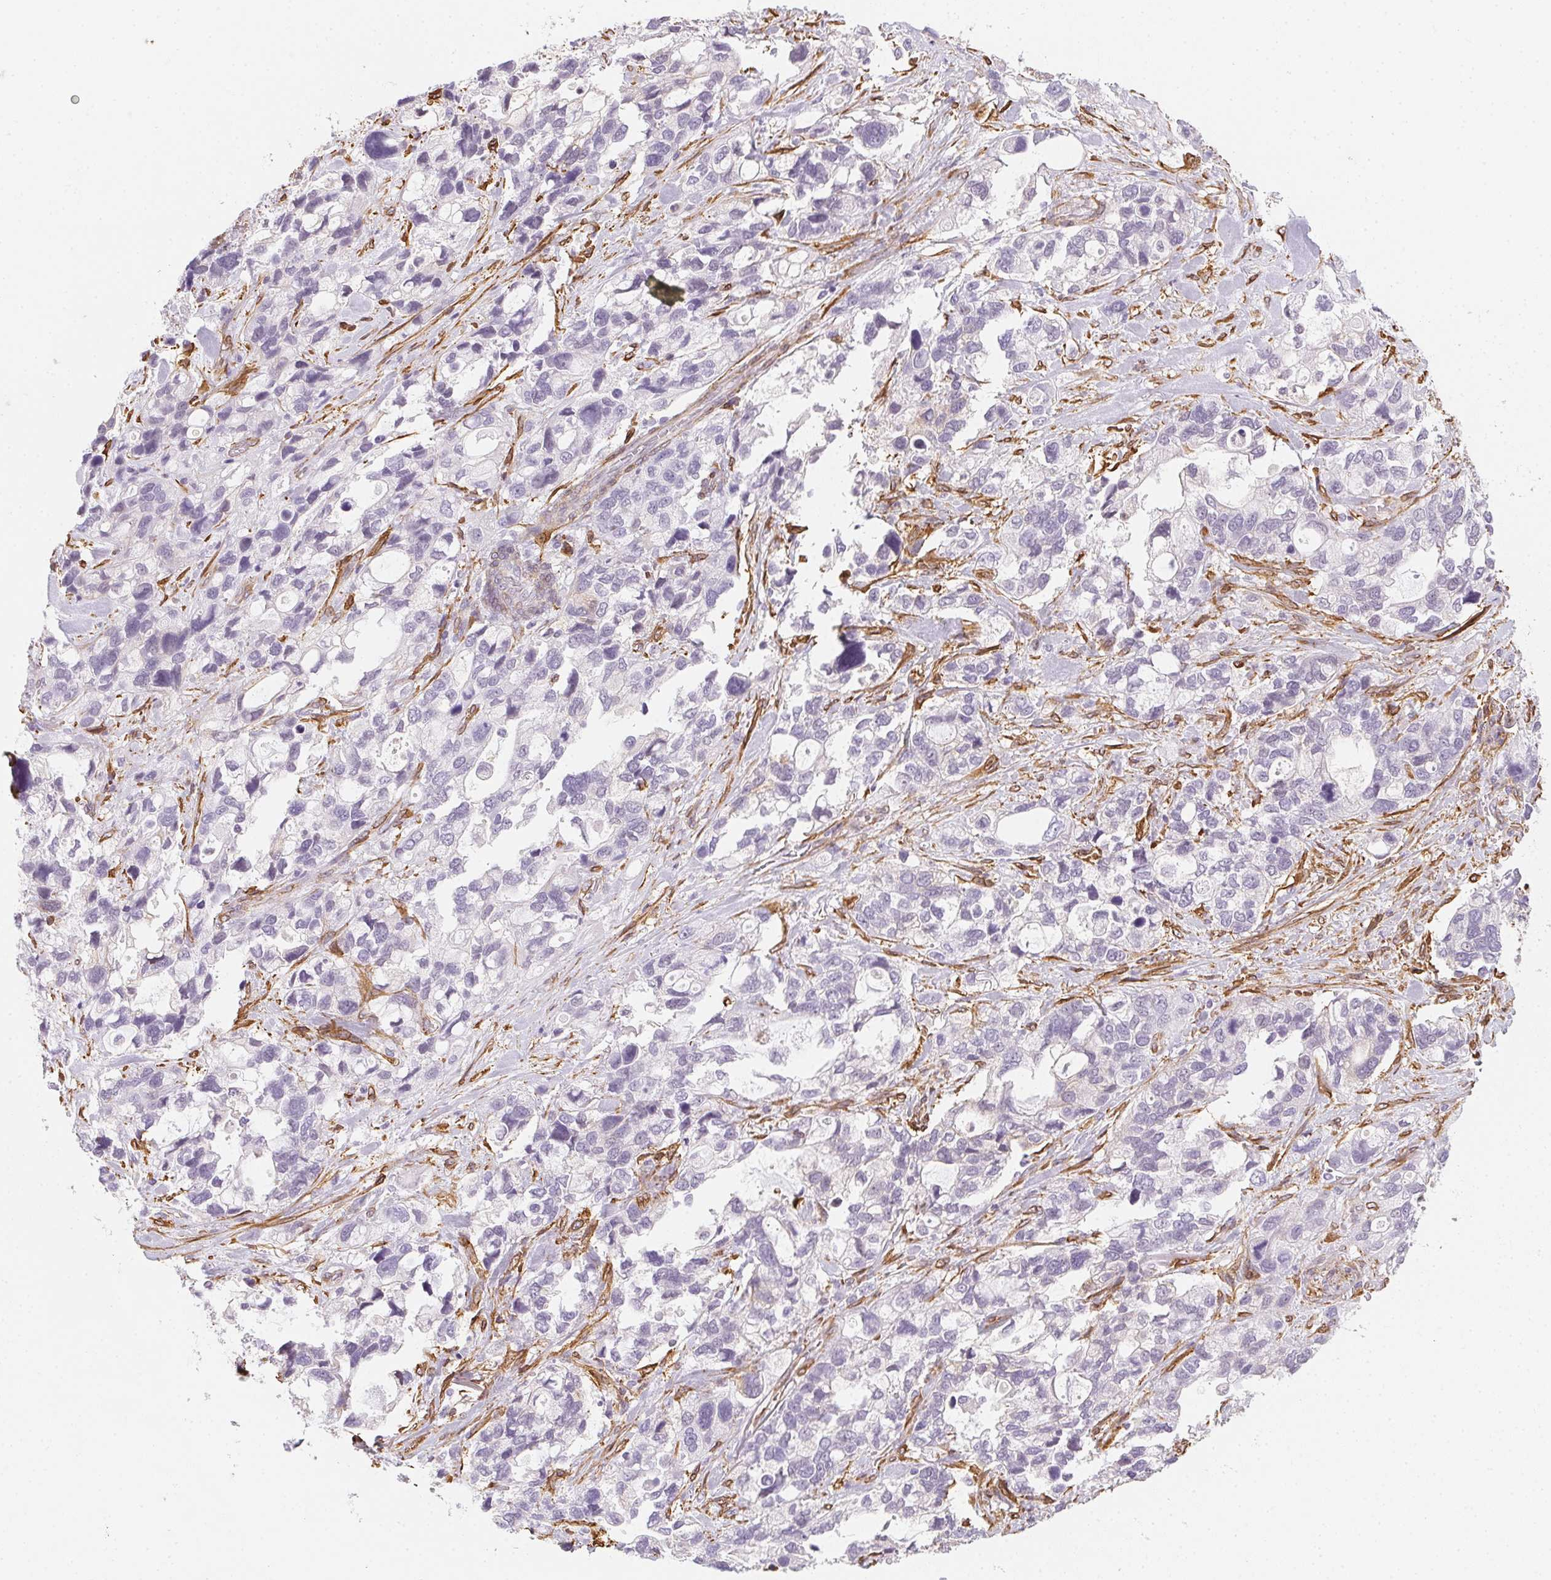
{"staining": {"intensity": "negative", "quantity": "none", "location": "none"}, "tissue": "stomach cancer", "cell_type": "Tumor cells", "image_type": "cancer", "snomed": [{"axis": "morphology", "description": "Adenocarcinoma, NOS"}, {"axis": "topography", "description": "Stomach, upper"}], "caption": "Image shows no protein staining in tumor cells of stomach cancer (adenocarcinoma) tissue.", "gene": "RSBN1", "patient": {"sex": "female", "age": 81}}